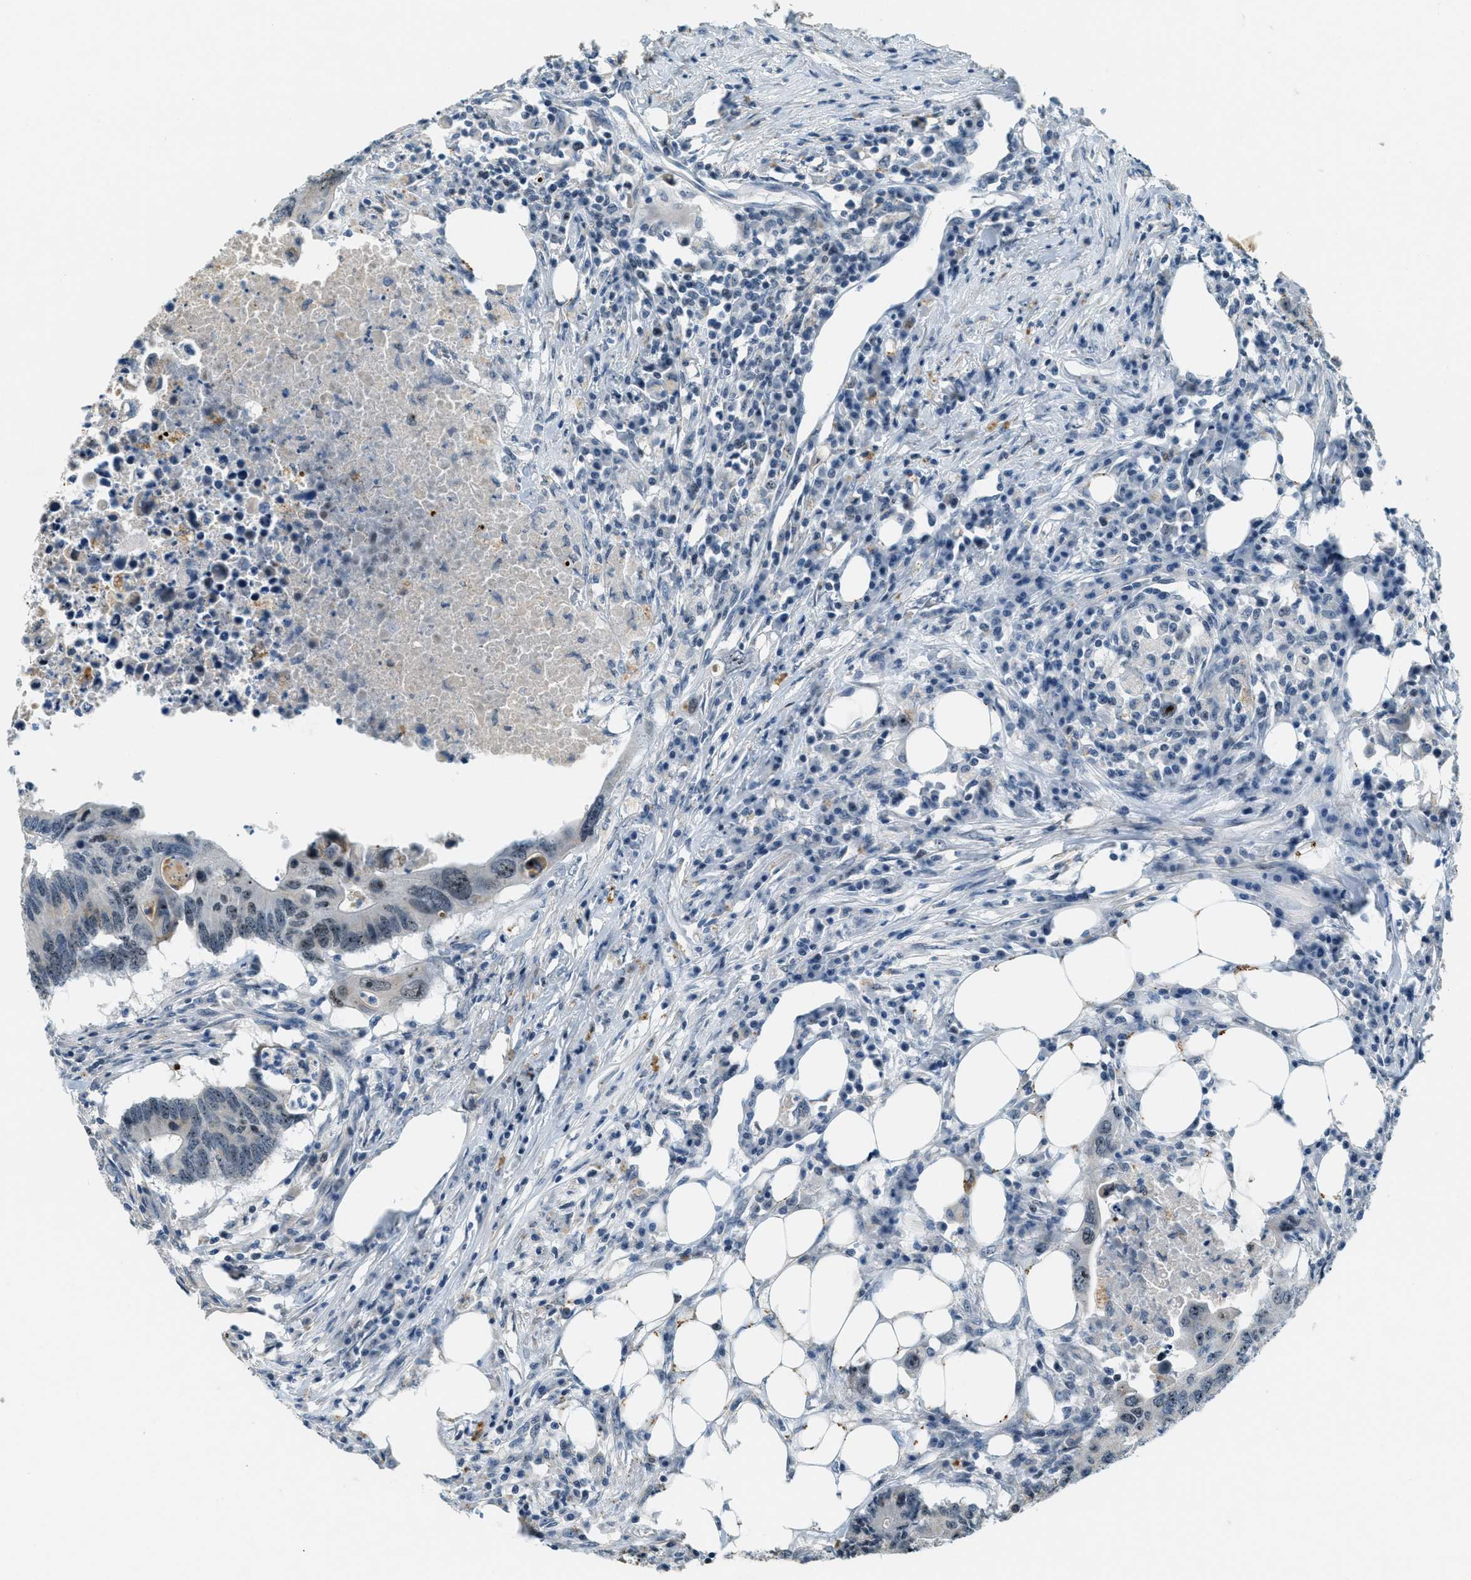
{"staining": {"intensity": "weak", "quantity": "25%-75%", "location": "nuclear"}, "tissue": "colorectal cancer", "cell_type": "Tumor cells", "image_type": "cancer", "snomed": [{"axis": "morphology", "description": "Adenocarcinoma, NOS"}, {"axis": "topography", "description": "Colon"}], "caption": "Tumor cells exhibit low levels of weak nuclear staining in about 25%-75% of cells in colorectal cancer (adenocarcinoma).", "gene": "DDX47", "patient": {"sex": "male", "age": 71}}